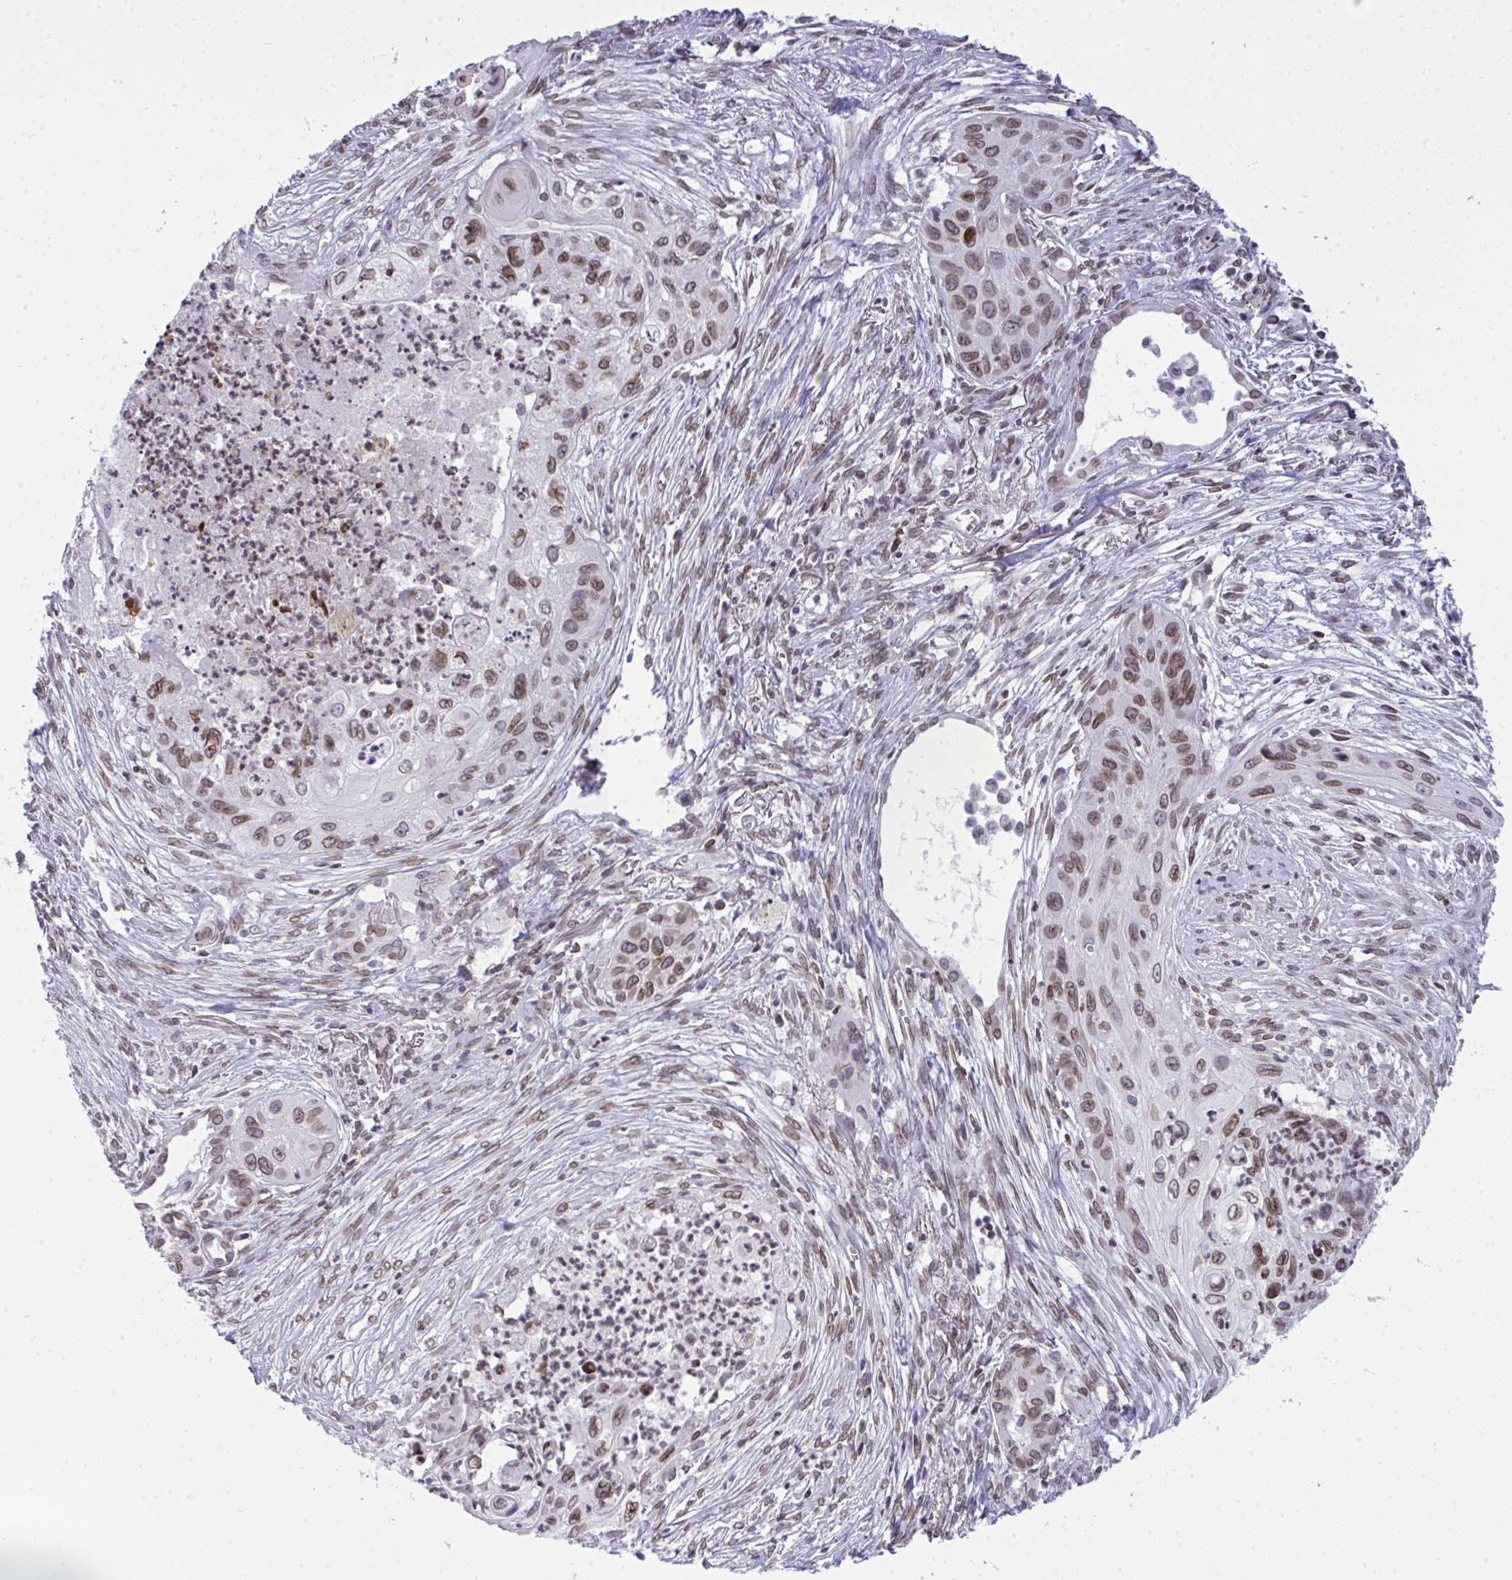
{"staining": {"intensity": "moderate", "quantity": ">75%", "location": "nuclear"}, "tissue": "lung cancer", "cell_type": "Tumor cells", "image_type": "cancer", "snomed": [{"axis": "morphology", "description": "Squamous cell carcinoma, NOS"}, {"axis": "topography", "description": "Lung"}], "caption": "Lung cancer (squamous cell carcinoma) stained with IHC reveals moderate nuclear staining in about >75% of tumor cells.", "gene": "LMNB2", "patient": {"sex": "male", "age": 71}}